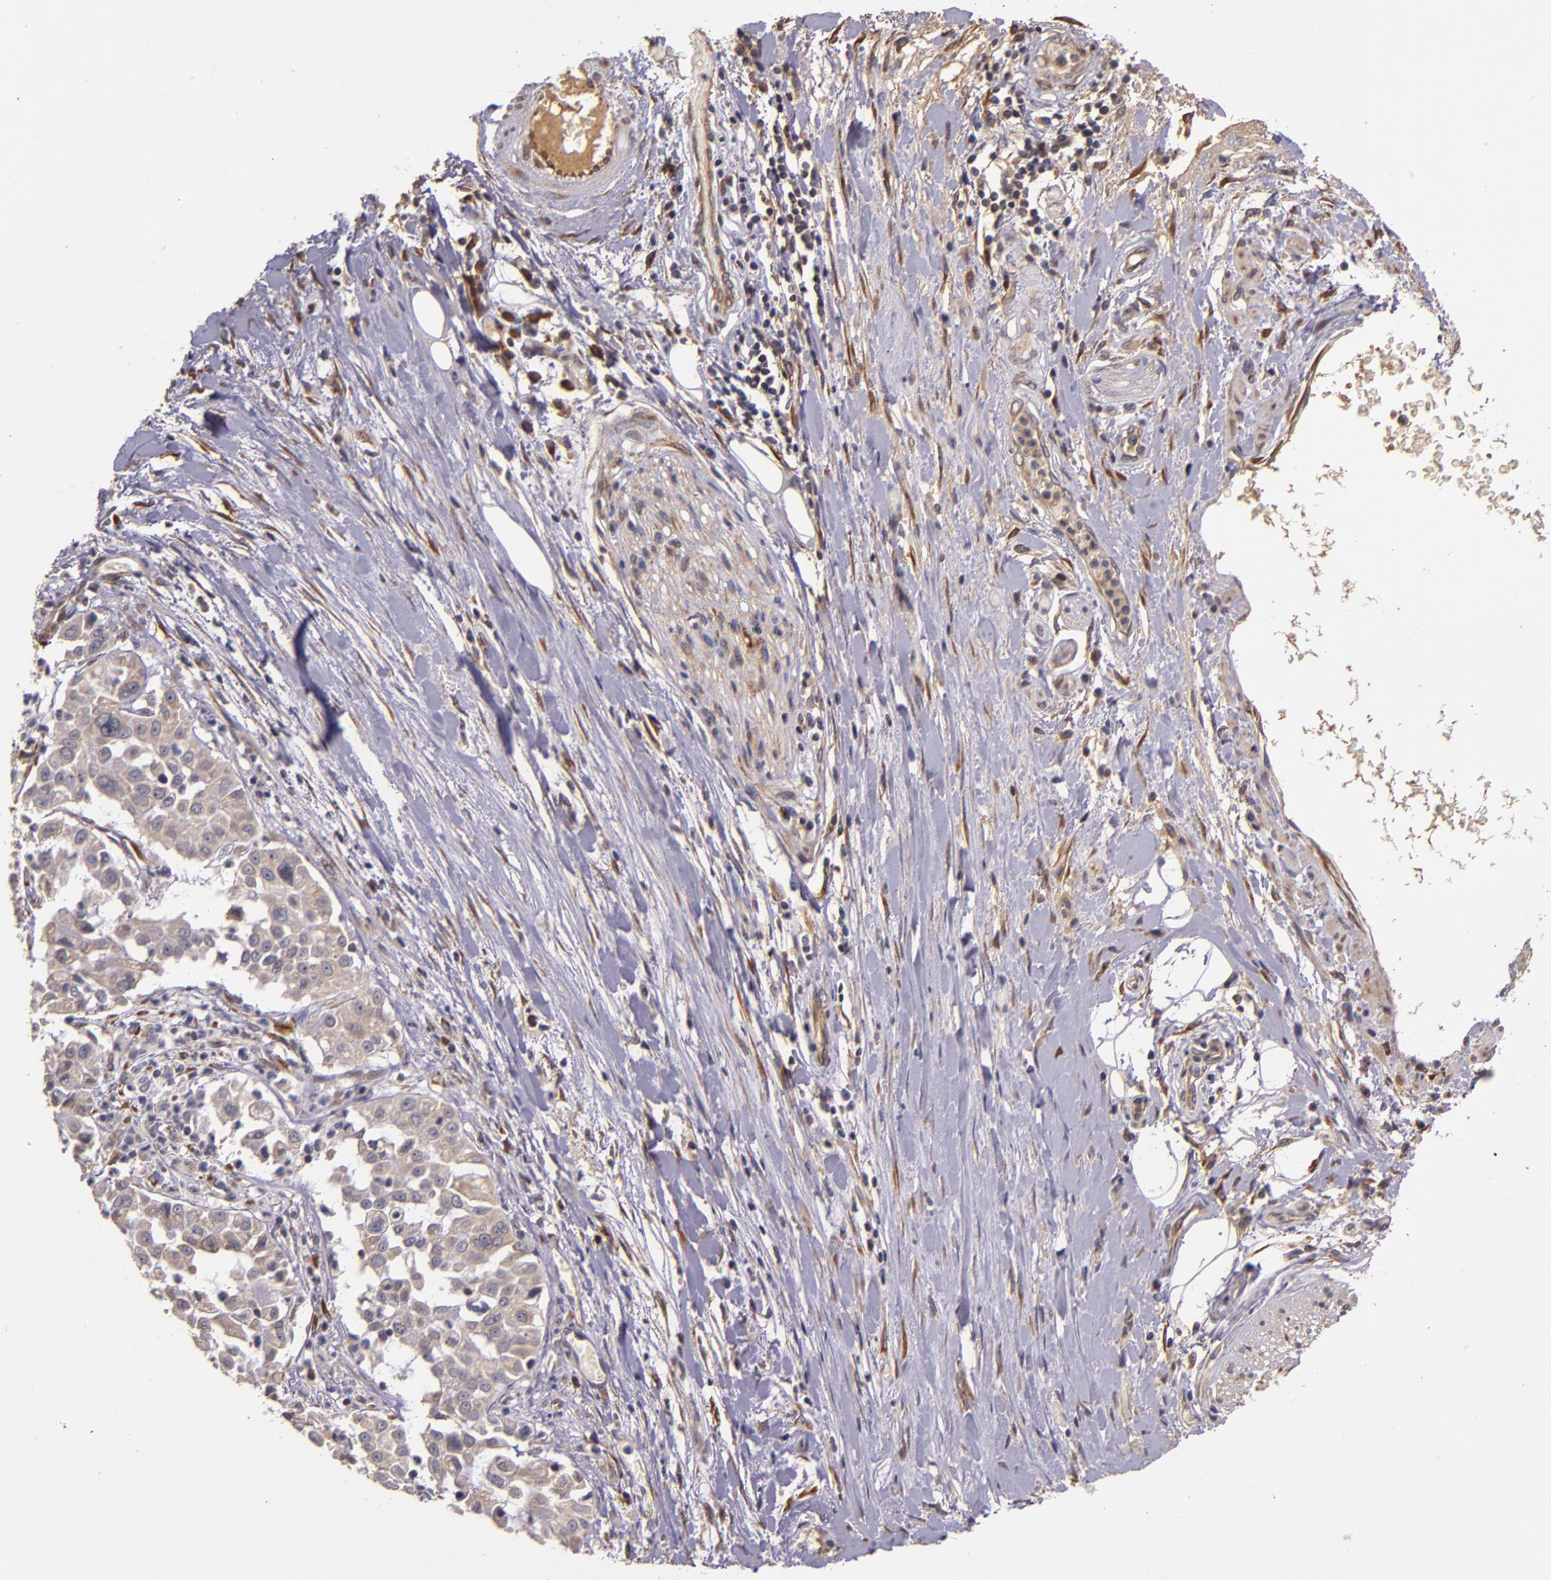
{"staining": {"intensity": "weak", "quantity": ">75%", "location": "cytoplasmic/membranous"}, "tissue": "pancreatic cancer", "cell_type": "Tumor cells", "image_type": "cancer", "snomed": [{"axis": "morphology", "description": "Adenocarcinoma, NOS"}, {"axis": "topography", "description": "Pancreas"}], "caption": "A high-resolution histopathology image shows IHC staining of pancreatic adenocarcinoma, which shows weak cytoplasmic/membranous expression in approximately >75% of tumor cells.", "gene": "PRAF2", "patient": {"sex": "female", "age": 52}}